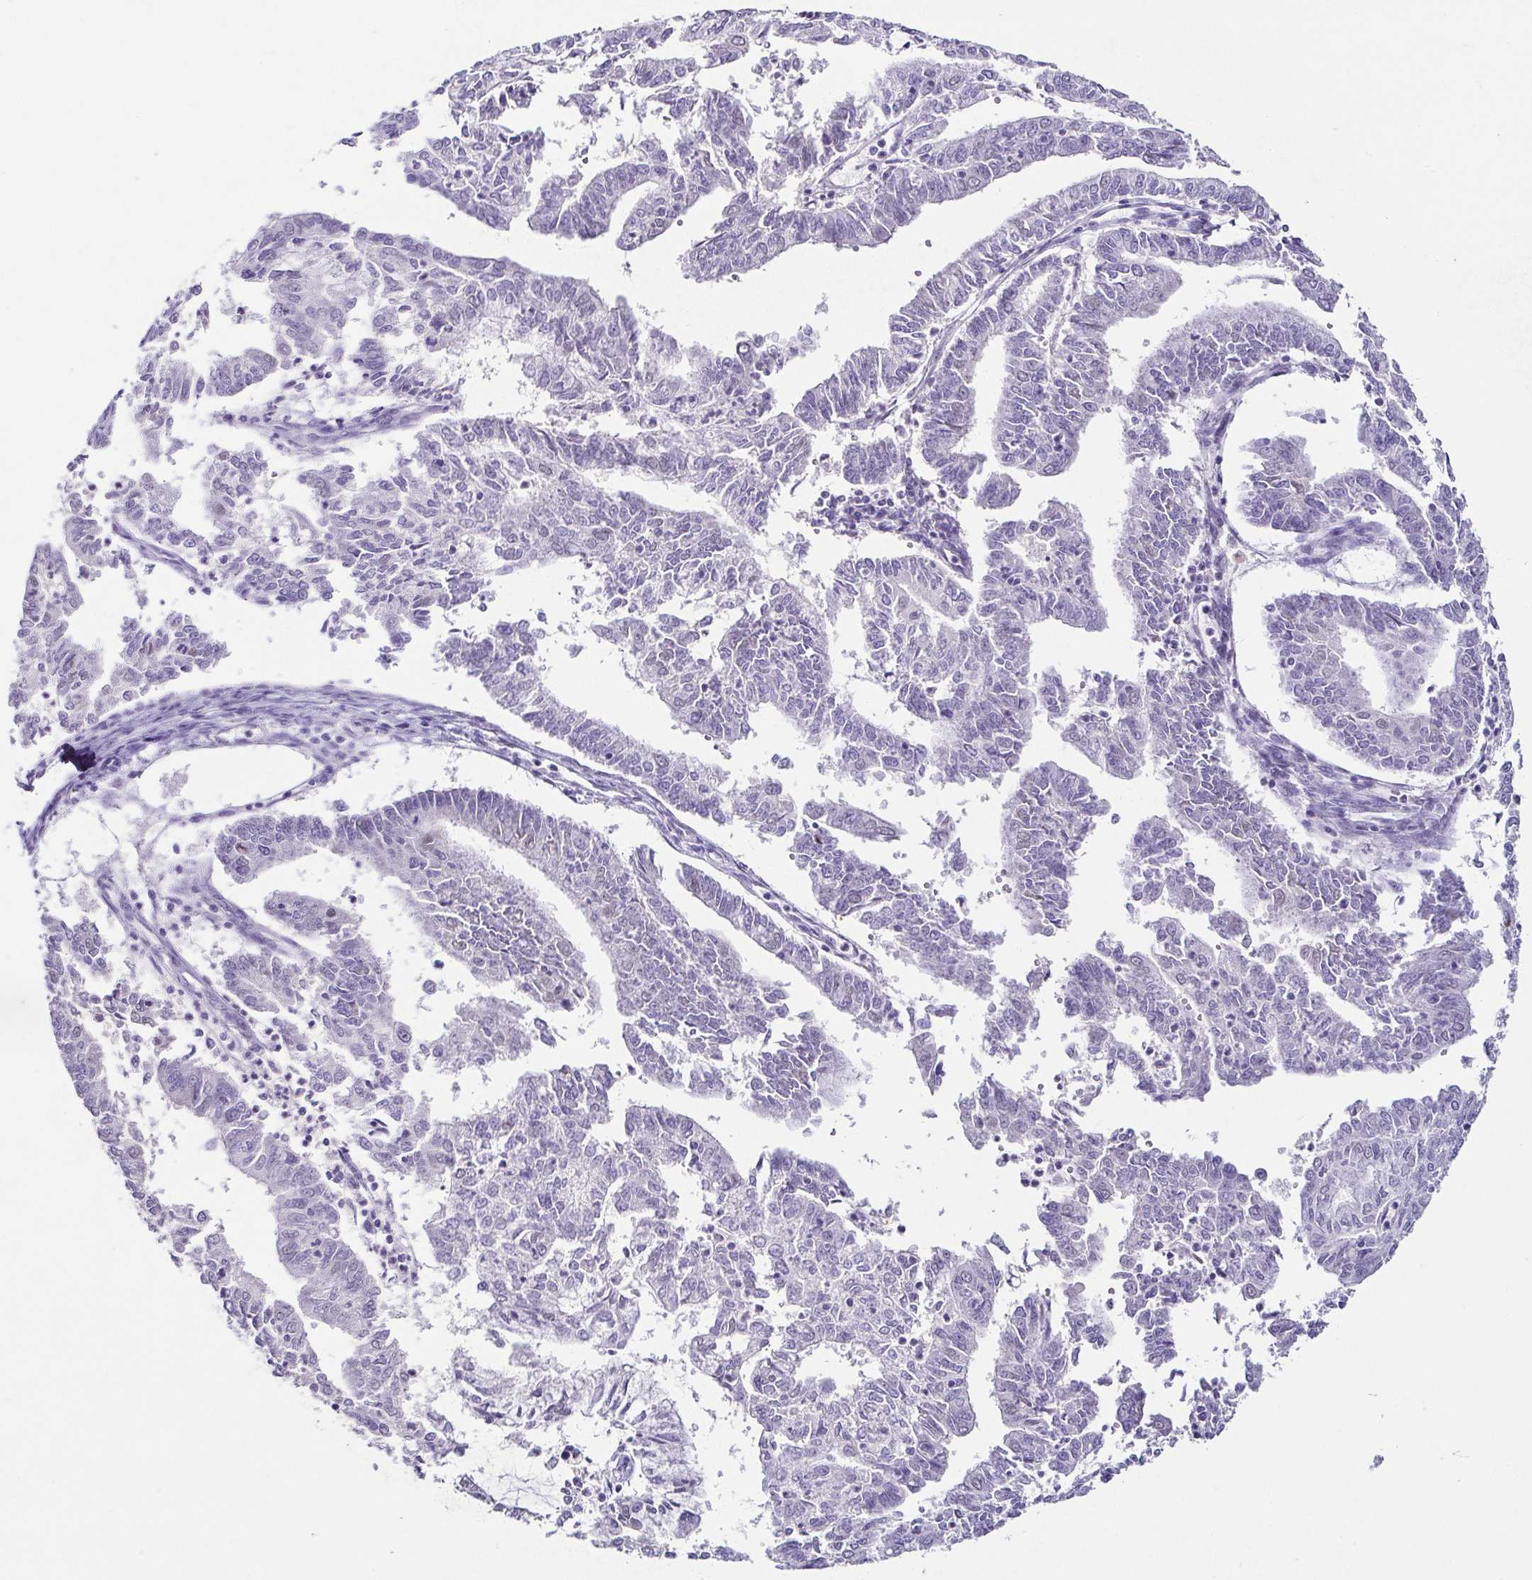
{"staining": {"intensity": "negative", "quantity": "none", "location": "none"}, "tissue": "endometrial cancer", "cell_type": "Tumor cells", "image_type": "cancer", "snomed": [{"axis": "morphology", "description": "Adenocarcinoma, NOS"}, {"axis": "topography", "description": "Endometrium"}], "caption": "This histopathology image is of endometrial cancer stained with IHC to label a protein in brown with the nuclei are counter-stained blue. There is no staining in tumor cells.", "gene": "TP73", "patient": {"sex": "female", "age": 61}}